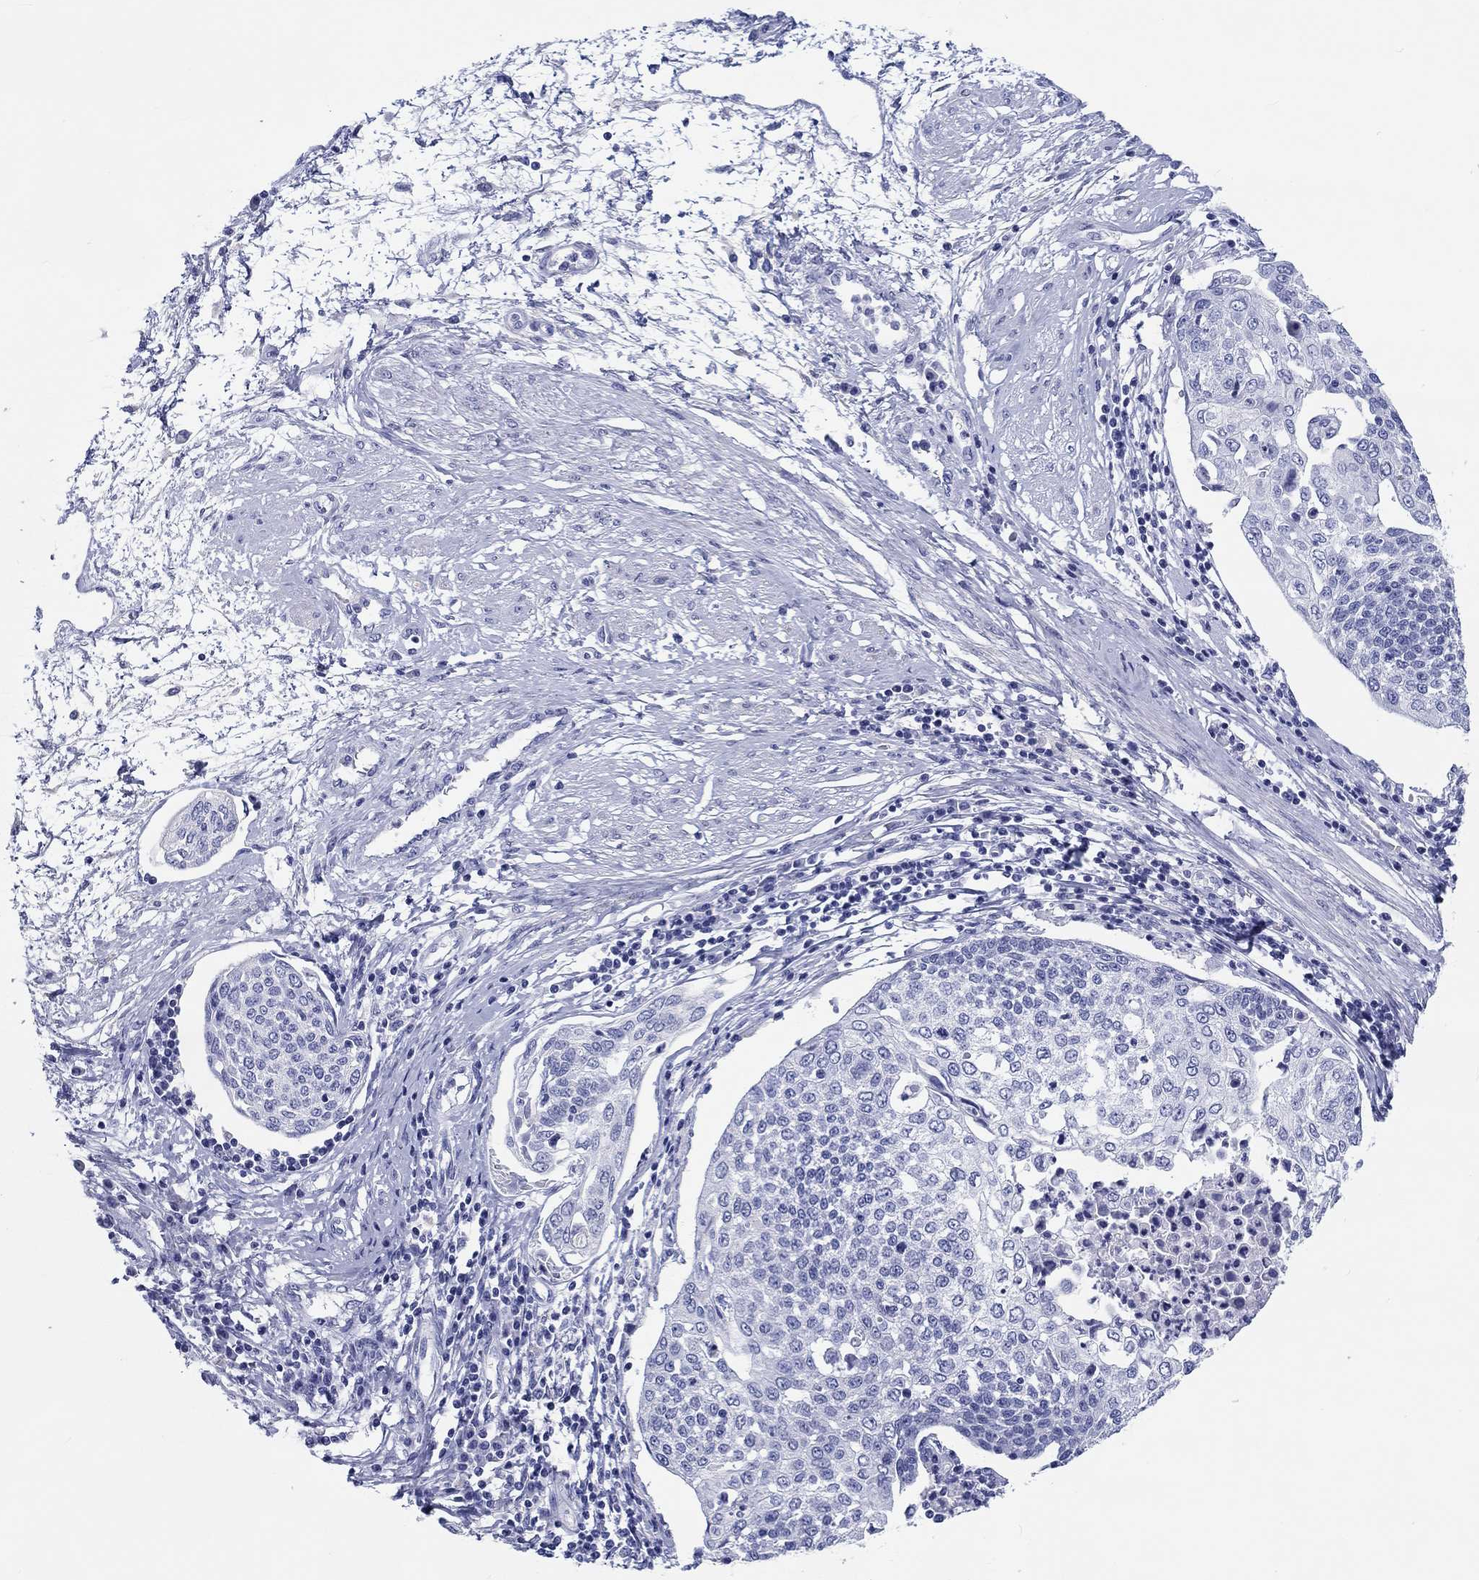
{"staining": {"intensity": "negative", "quantity": "none", "location": "none"}, "tissue": "cervical cancer", "cell_type": "Tumor cells", "image_type": "cancer", "snomed": [{"axis": "morphology", "description": "Squamous cell carcinoma, NOS"}, {"axis": "topography", "description": "Cervix"}], "caption": "Immunohistochemical staining of human cervical squamous cell carcinoma displays no significant positivity in tumor cells. (DAB (3,3'-diaminobenzidine) immunohistochemistry (IHC) visualized using brightfield microscopy, high magnification).", "gene": "H1-1", "patient": {"sex": "female", "age": 34}}